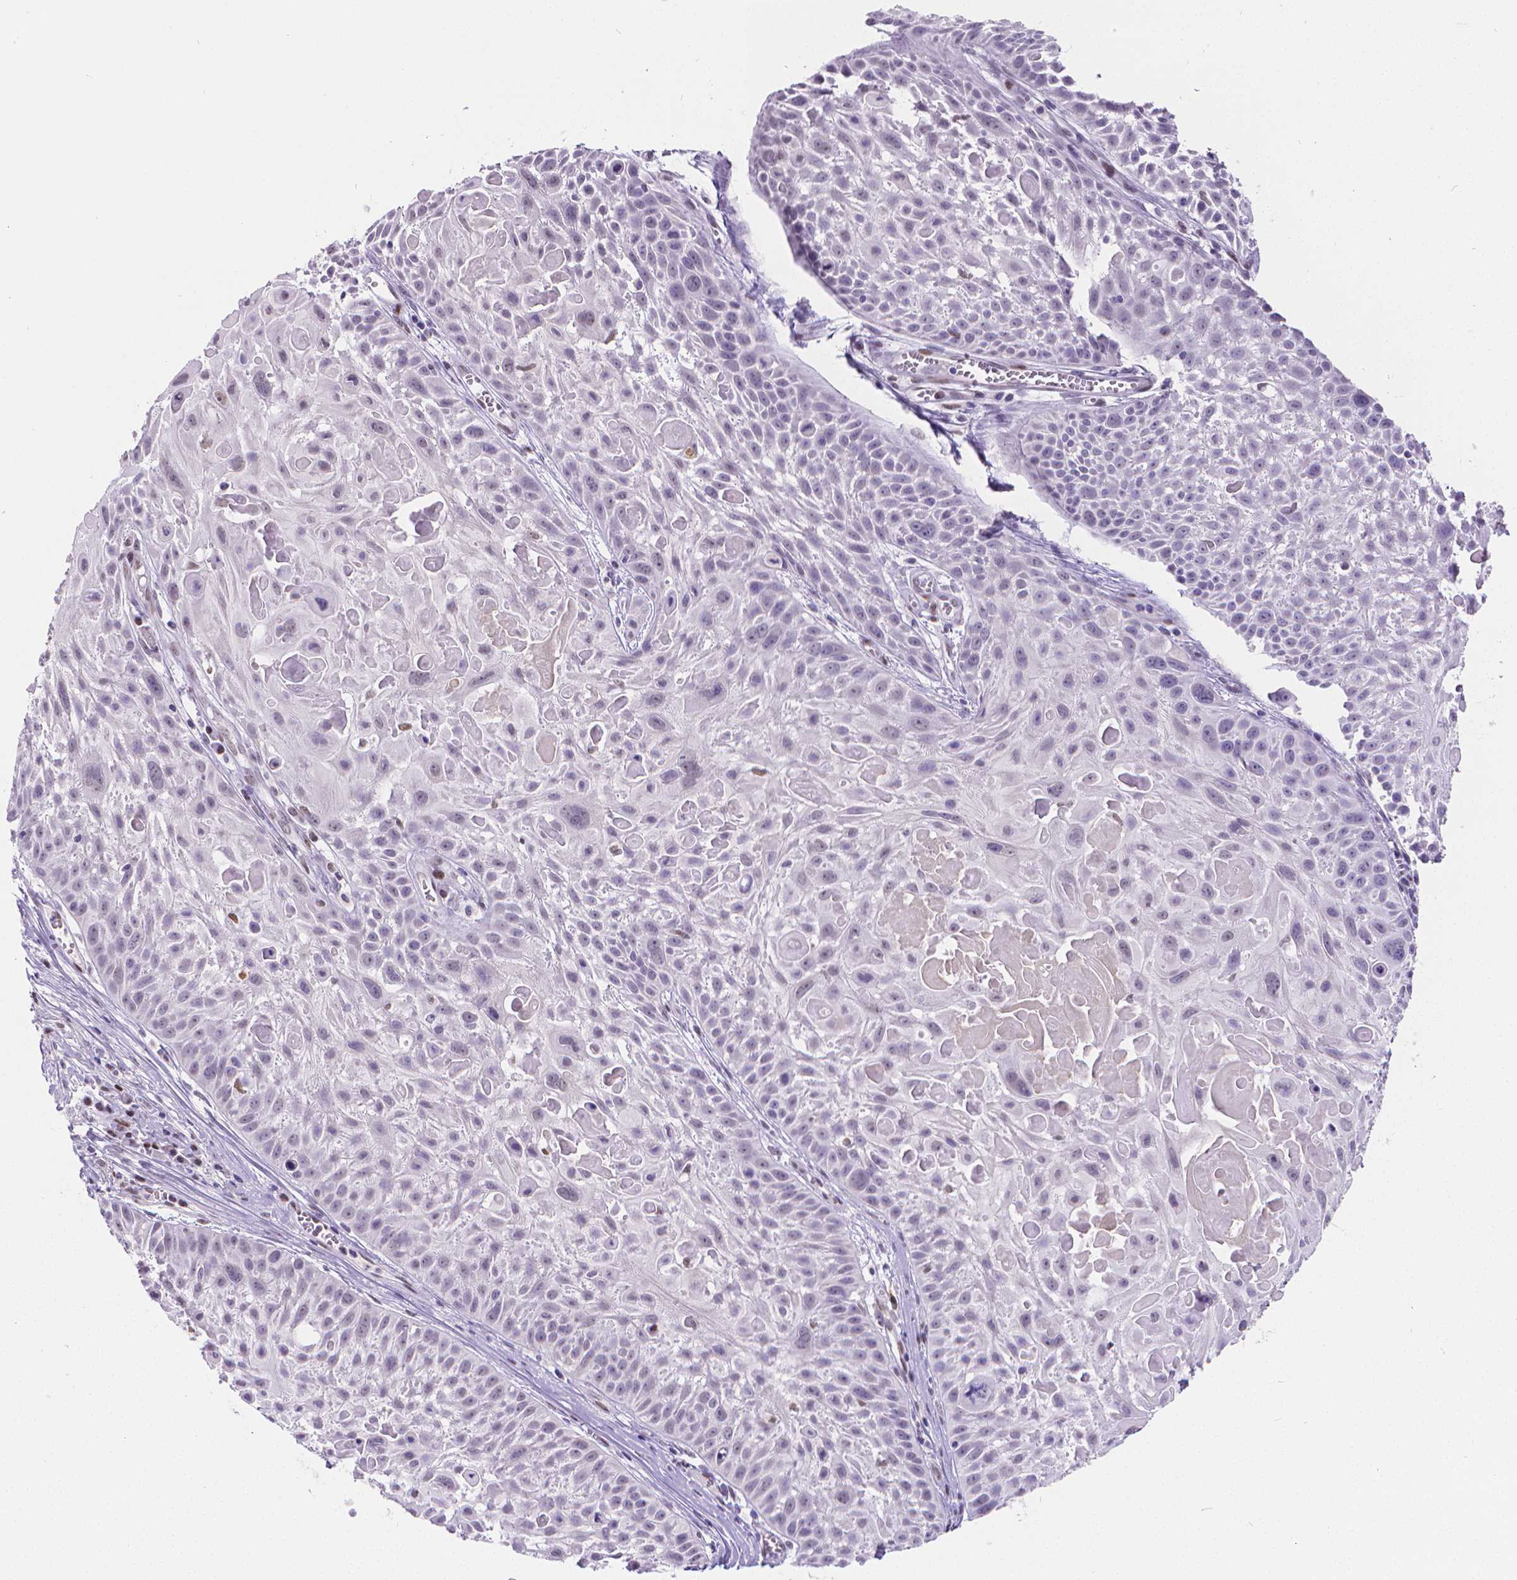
{"staining": {"intensity": "negative", "quantity": "none", "location": "none"}, "tissue": "skin cancer", "cell_type": "Tumor cells", "image_type": "cancer", "snomed": [{"axis": "morphology", "description": "Squamous cell carcinoma, NOS"}, {"axis": "topography", "description": "Skin"}, {"axis": "topography", "description": "Anal"}], "caption": "A high-resolution image shows immunohistochemistry (IHC) staining of squamous cell carcinoma (skin), which exhibits no significant expression in tumor cells.", "gene": "MEF2C", "patient": {"sex": "female", "age": 75}}